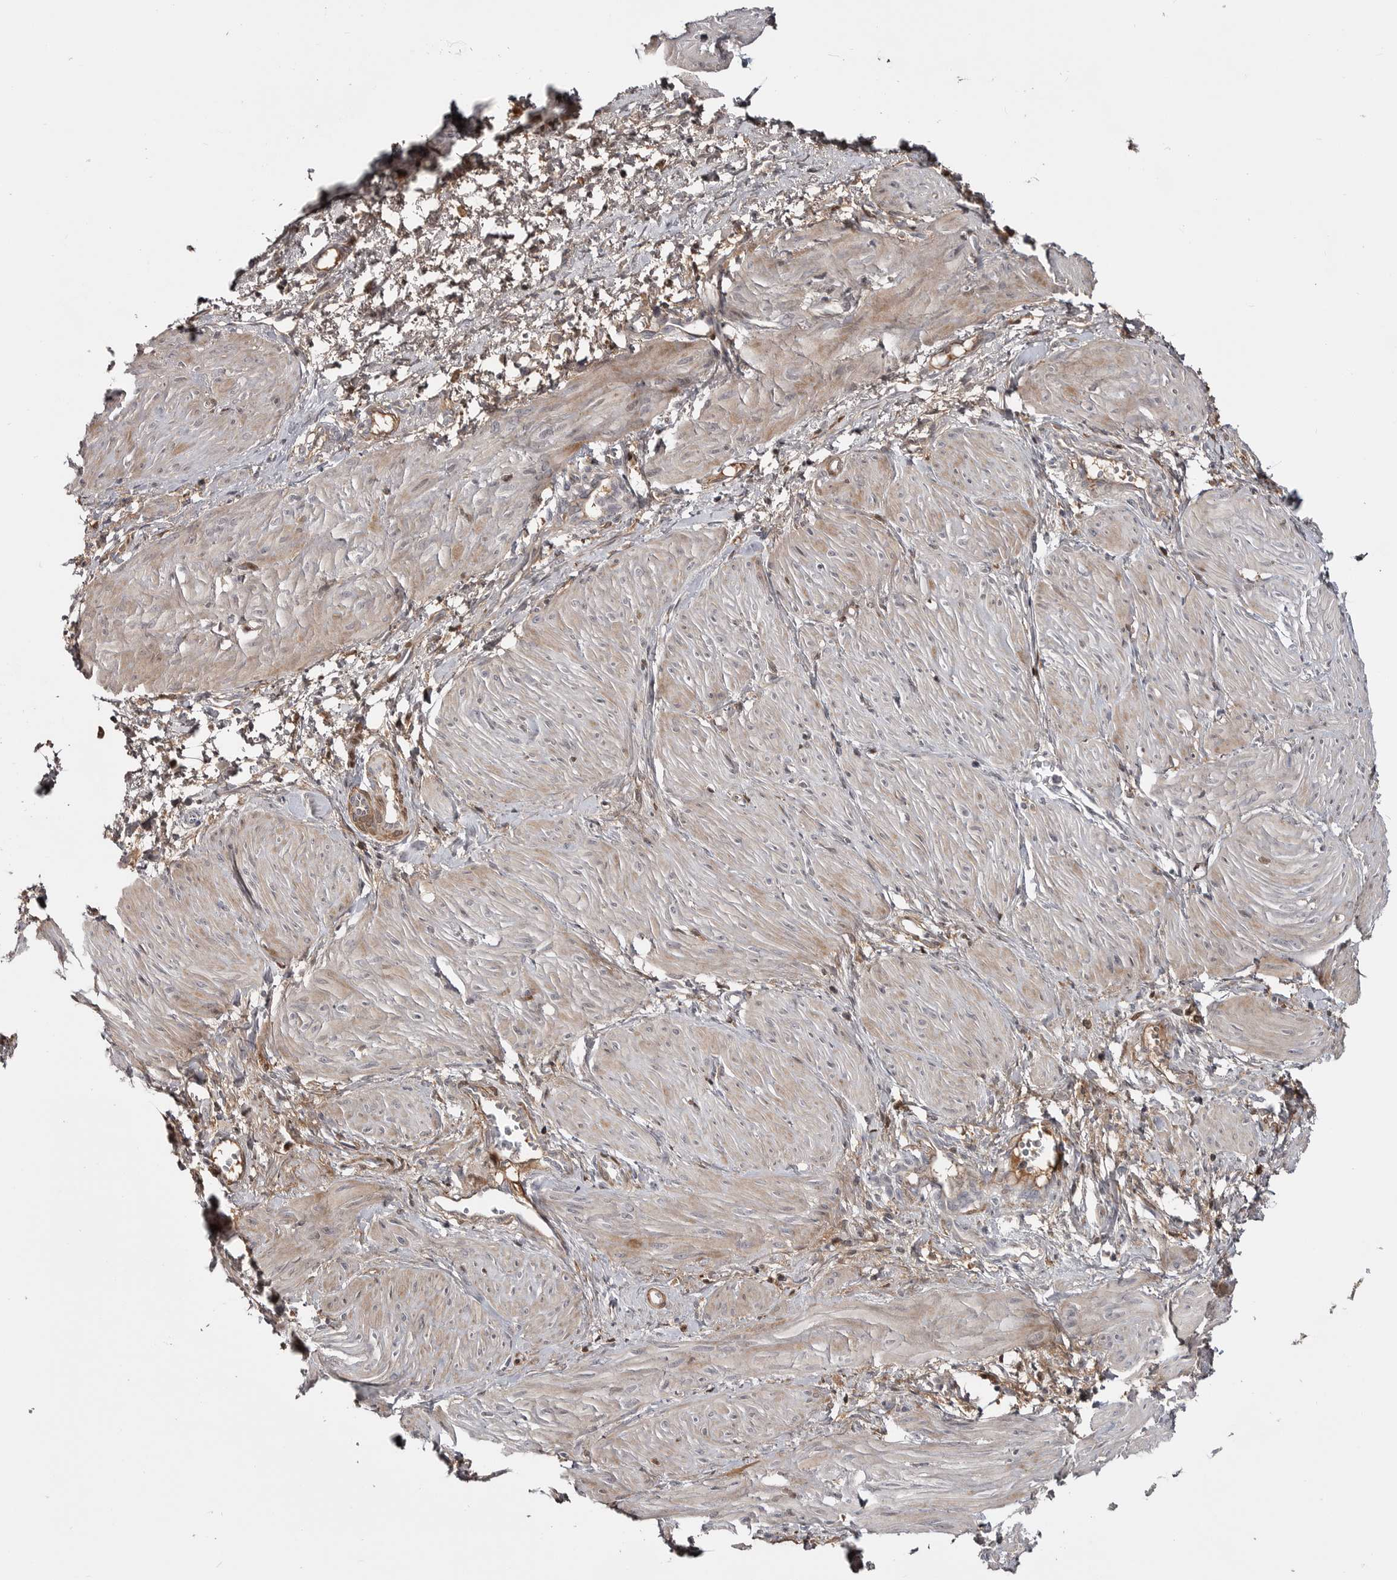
{"staining": {"intensity": "weak", "quantity": "<25%", "location": "cytoplasmic/membranous"}, "tissue": "smooth muscle", "cell_type": "Smooth muscle cells", "image_type": "normal", "snomed": [{"axis": "morphology", "description": "Normal tissue, NOS"}, {"axis": "topography", "description": "Endometrium"}], "caption": "High power microscopy photomicrograph of an immunohistochemistry micrograph of unremarkable smooth muscle, revealing no significant expression in smooth muscle cells. The staining is performed using DAB (3,3'-diaminobenzidine) brown chromogen with nuclei counter-stained in using hematoxylin.", "gene": "ZNF277", "patient": {"sex": "female", "age": 33}}